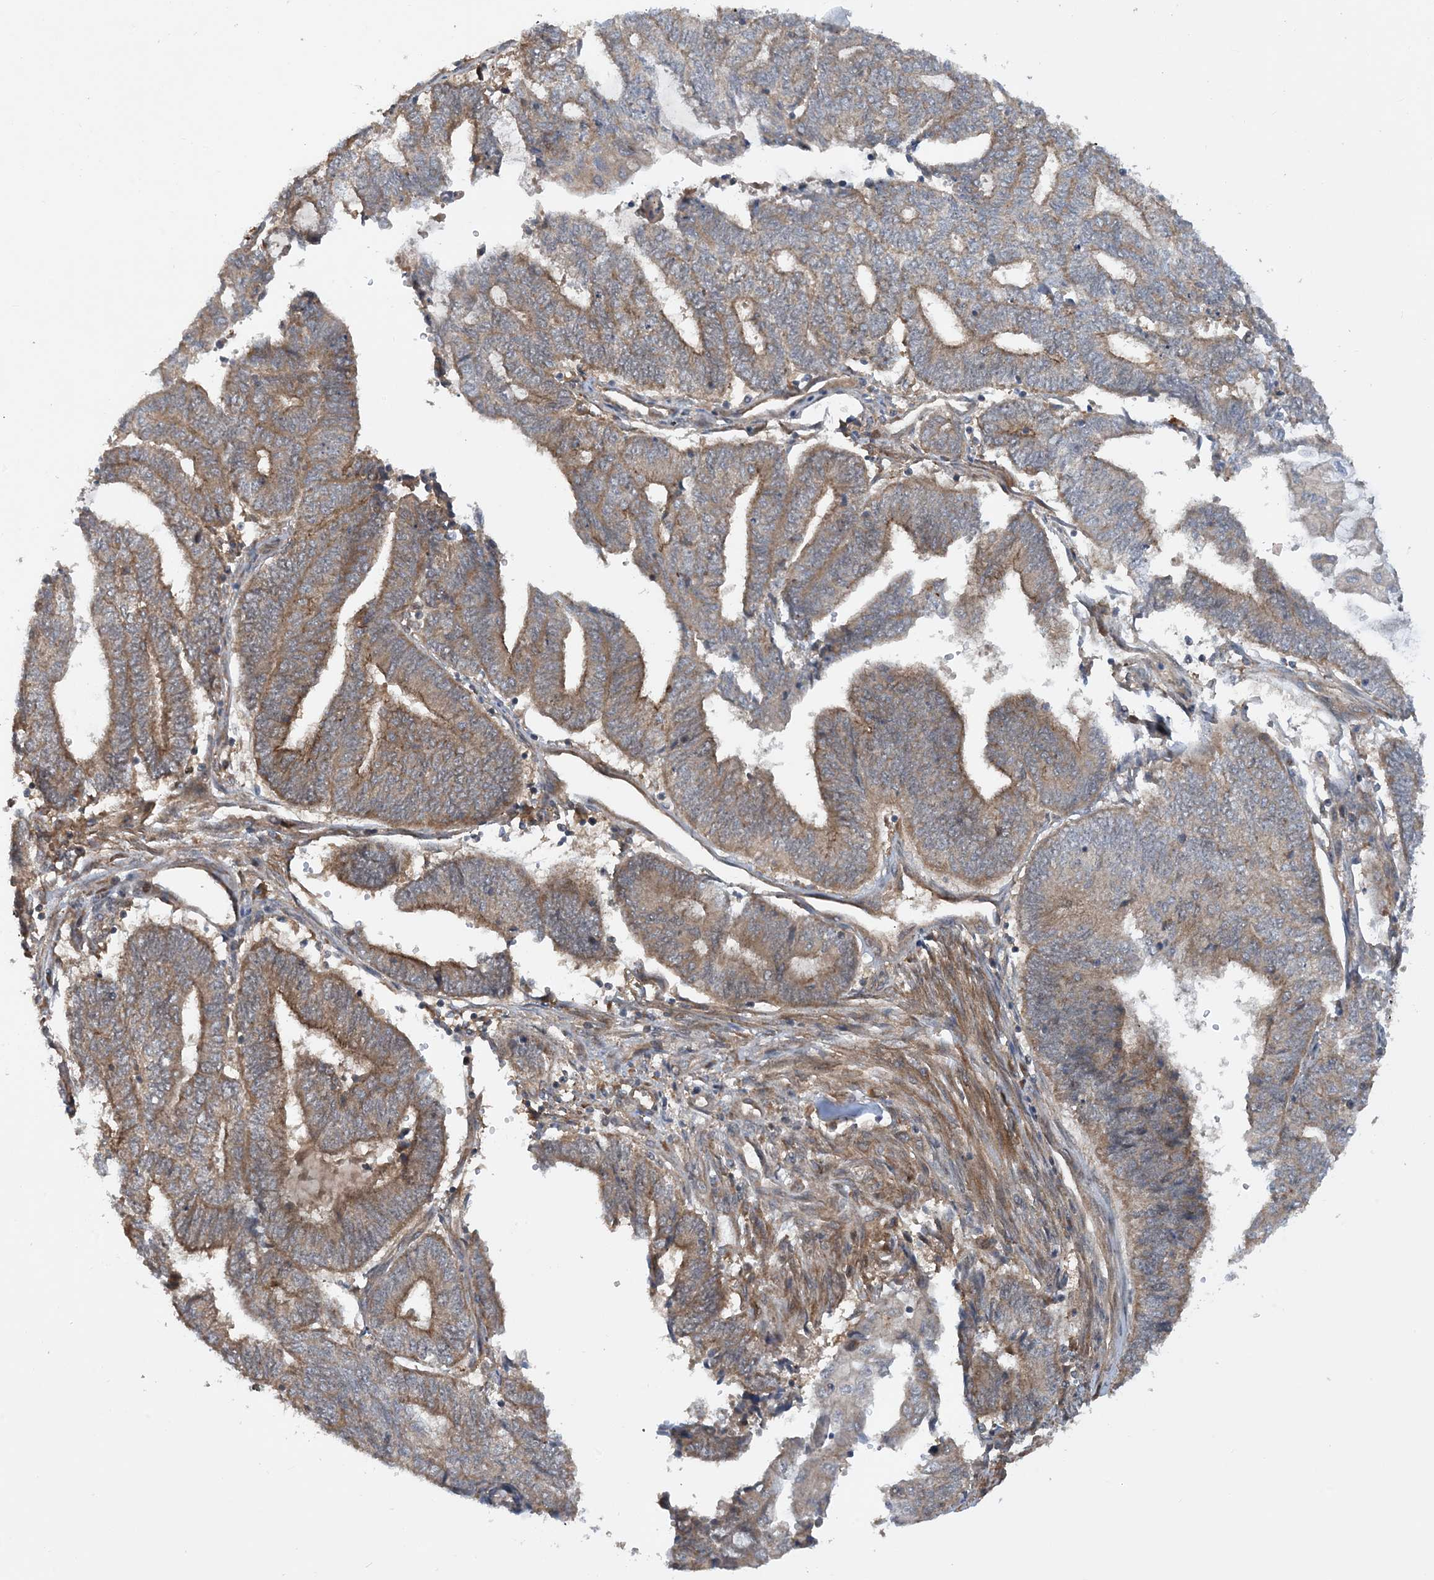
{"staining": {"intensity": "weak", "quantity": ">75%", "location": "cytoplasmic/membranous"}, "tissue": "endometrial cancer", "cell_type": "Tumor cells", "image_type": "cancer", "snomed": [{"axis": "morphology", "description": "Adenocarcinoma, NOS"}, {"axis": "topography", "description": "Uterus"}, {"axis": "topography", "description": "Endometrium"}], "caption": "Endometrial adenocarcinoma stained with IHC exhibits weak cytoplasmic/membranous expression in approximately >75% of tumor cells.", "gene": "HEMK1", "patient": {"sex": "female", "age": 70}}